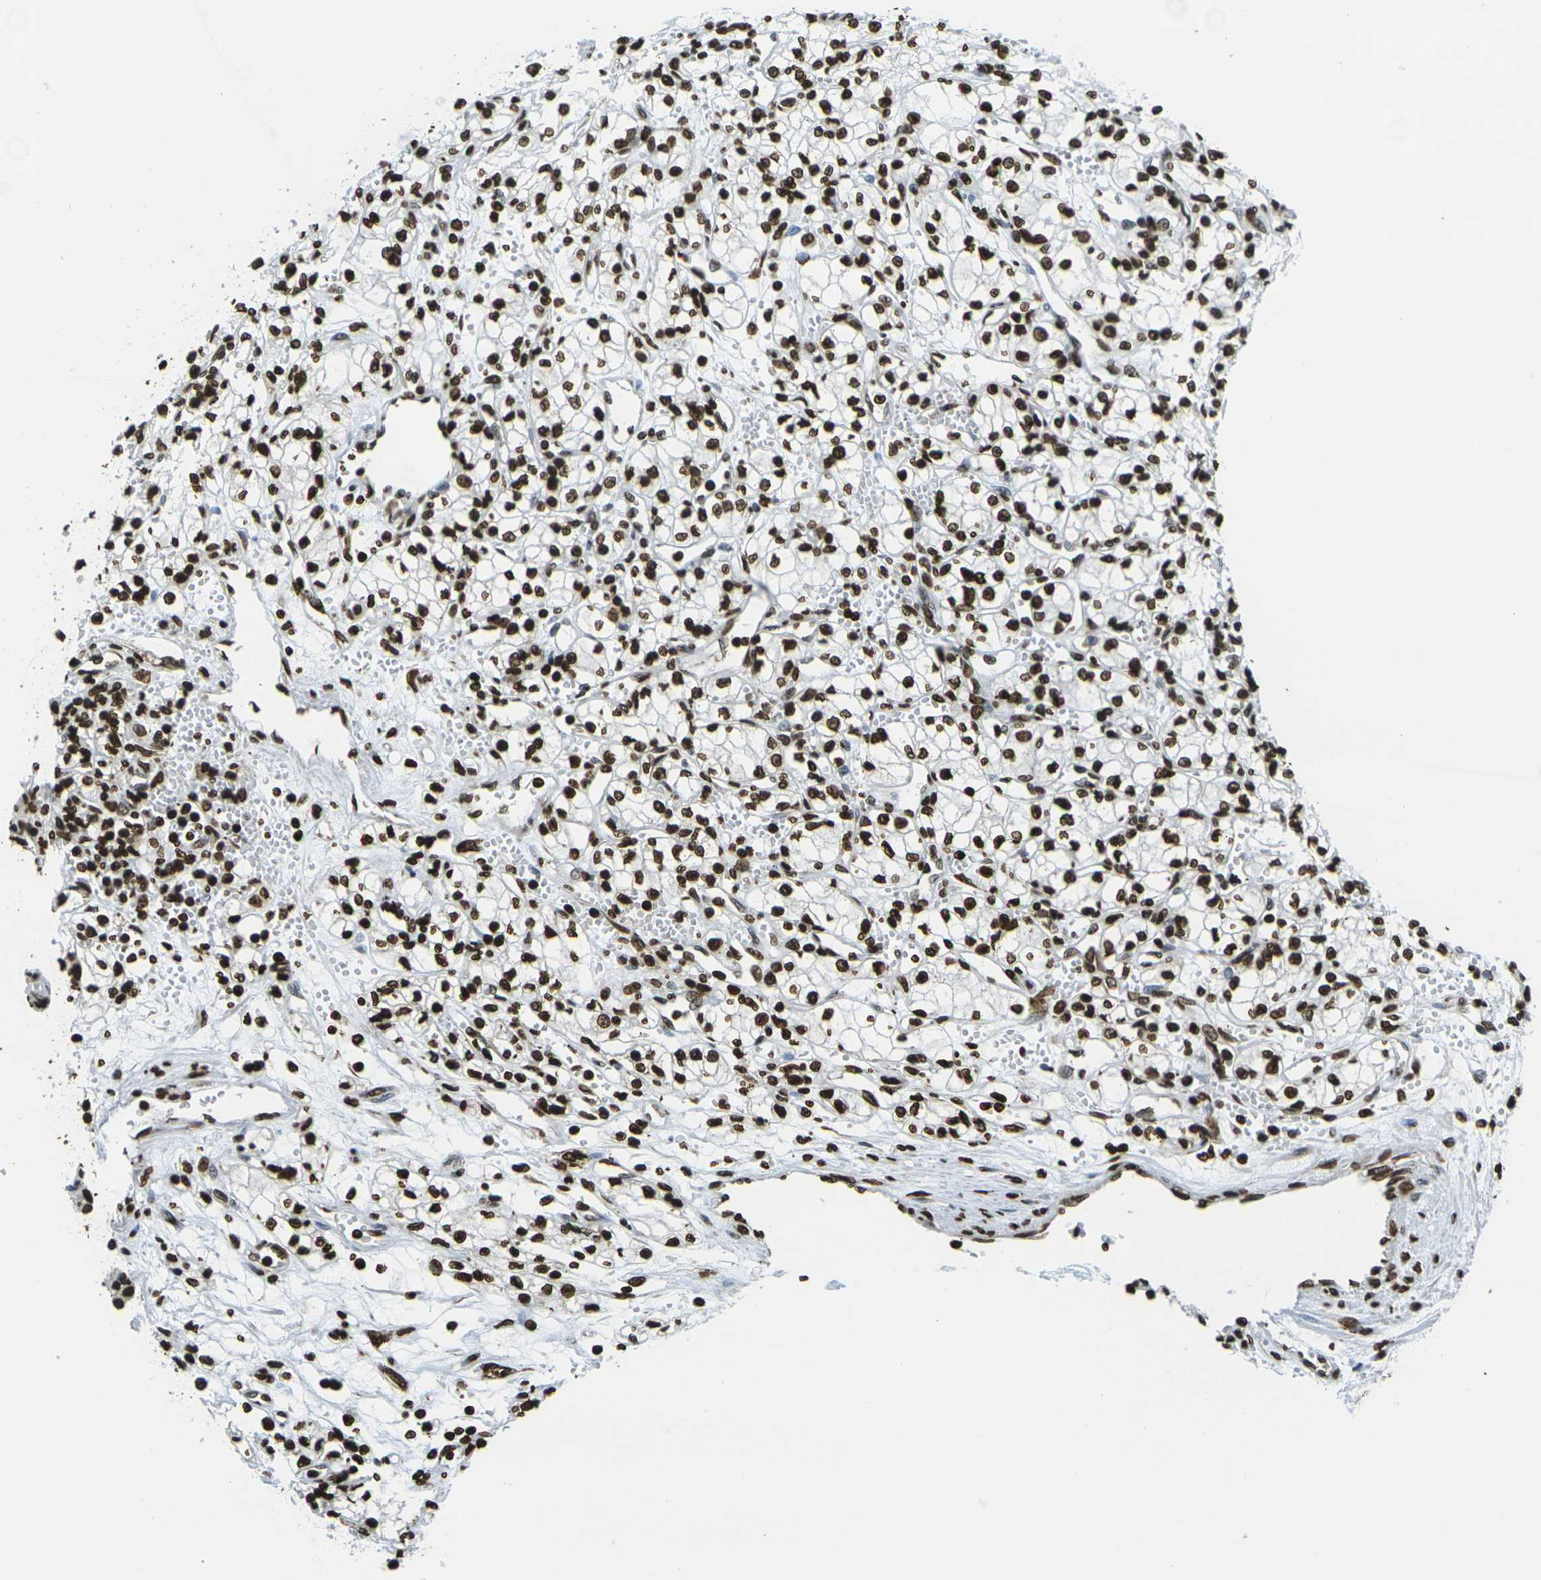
{"staining": {"intensity": "strong", "quantity": ">75%", "location": "nuclear"}, "tissue": "renal cancer", "cell_type": "Tumor cells", "image_type": "cancer", "snomed": [{"axis": "morphology", "description": "Normal tissue, NOS"}, {"axis": "morphology", "description": "Adenocarcinoma, NOS"}, {"axis": "topography", "description": "Kidney"}], "caption": "Adenocarcinoma (renal) stained with a protein marker displays strong staining in tumor cells.", "gene": "H1-2", "patient": {"sex": "male", "age": 59}}